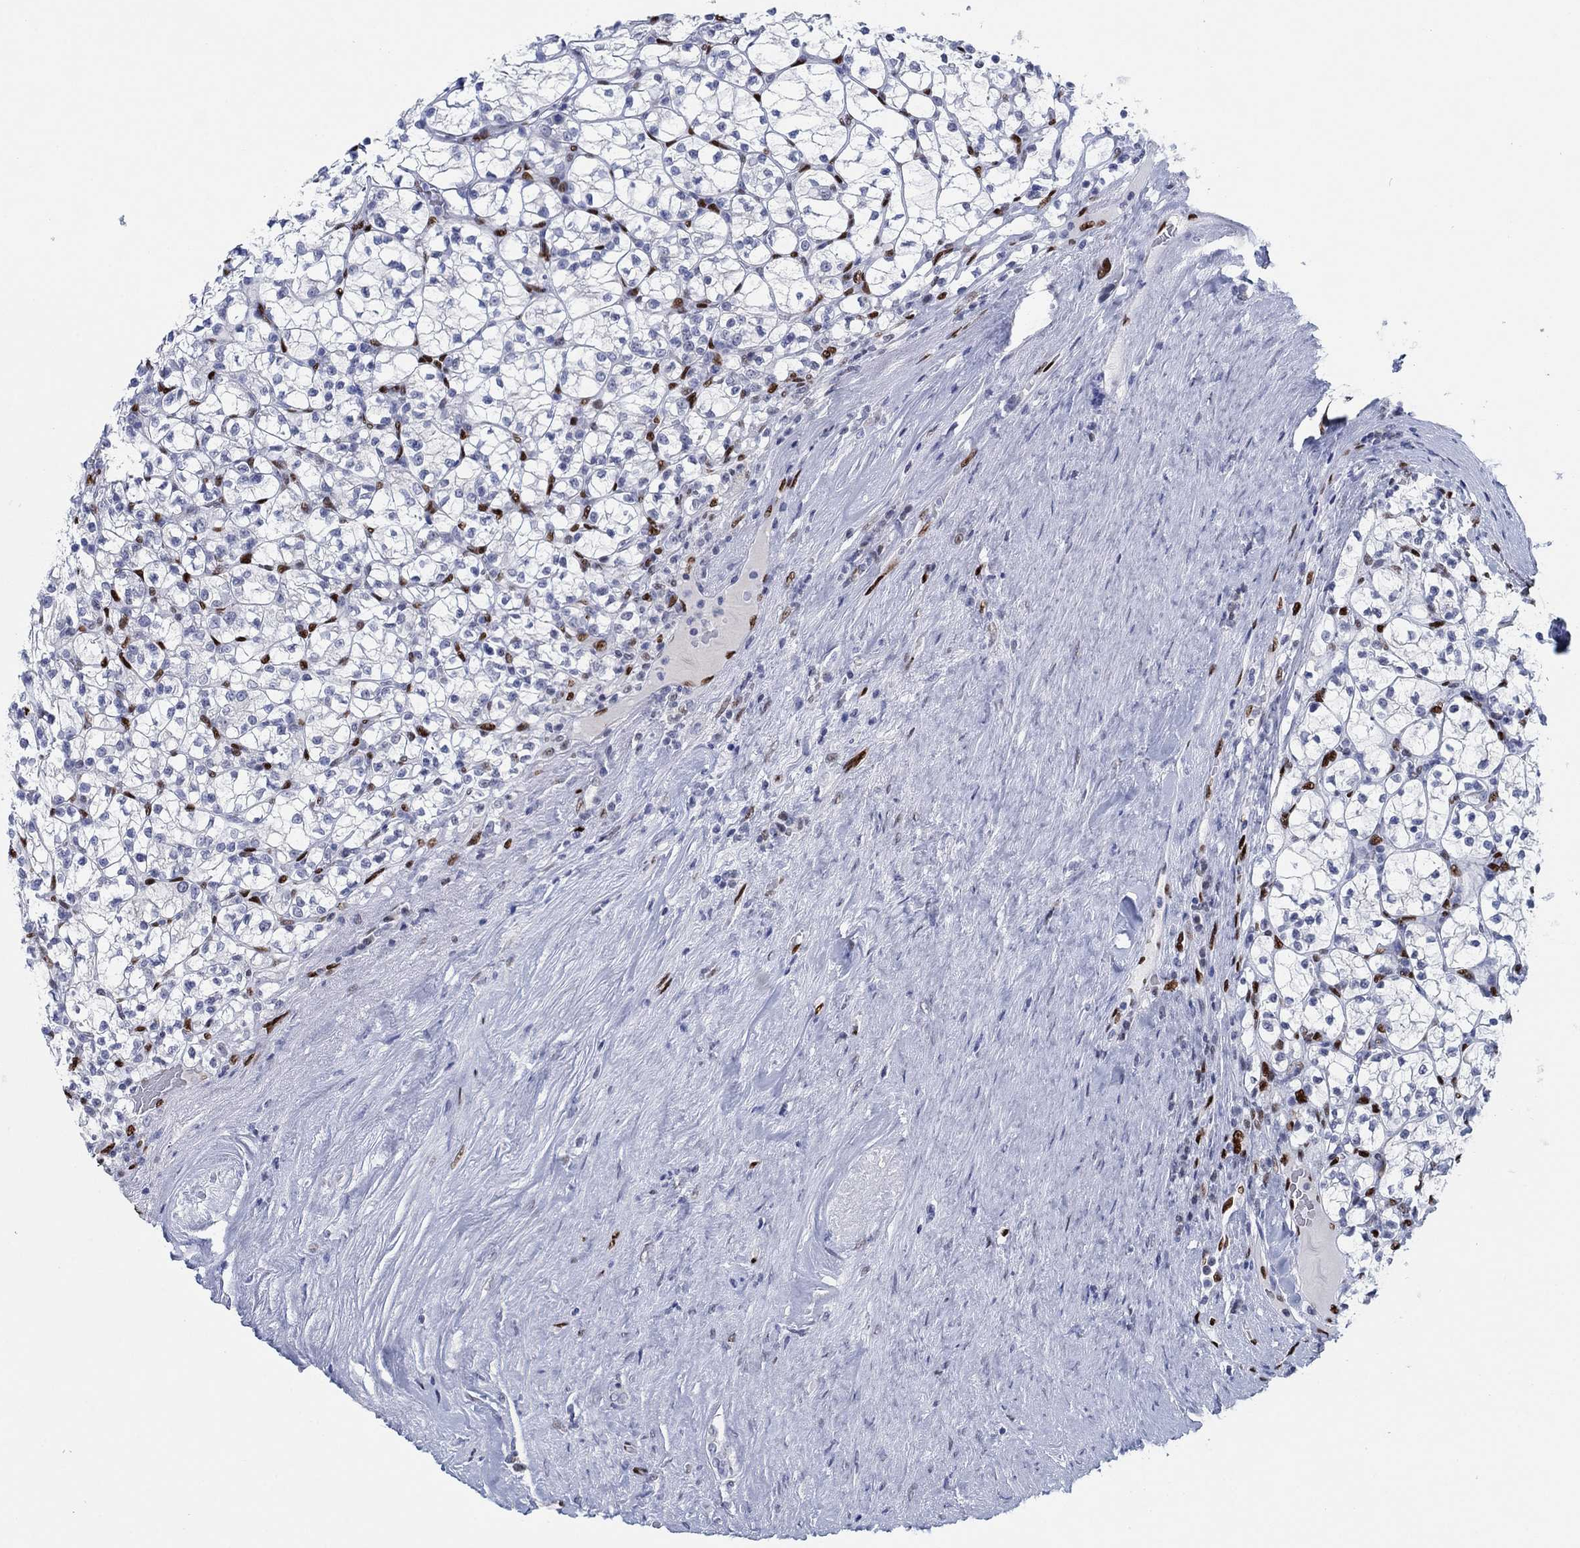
{"staining": {"intensity": "negative", "quantity": "none", "location": "none"}, "tissue": "renal cancer", "cell_type": "Tumor cells", "image_type": "cancer", "snomed": [{"axis": "morphology", "description": "Adenocarcinoma, NOS"}, {"axis": "topography", "description": "Kidney"}], "caption": "Immunohistochemistry (IHC) micrograph of renal cancer stained for a protein (brown), which reveals no staining in tumor cells.", "gene": "ZEB1", "patient": {"sex": "female", "age": 89}}